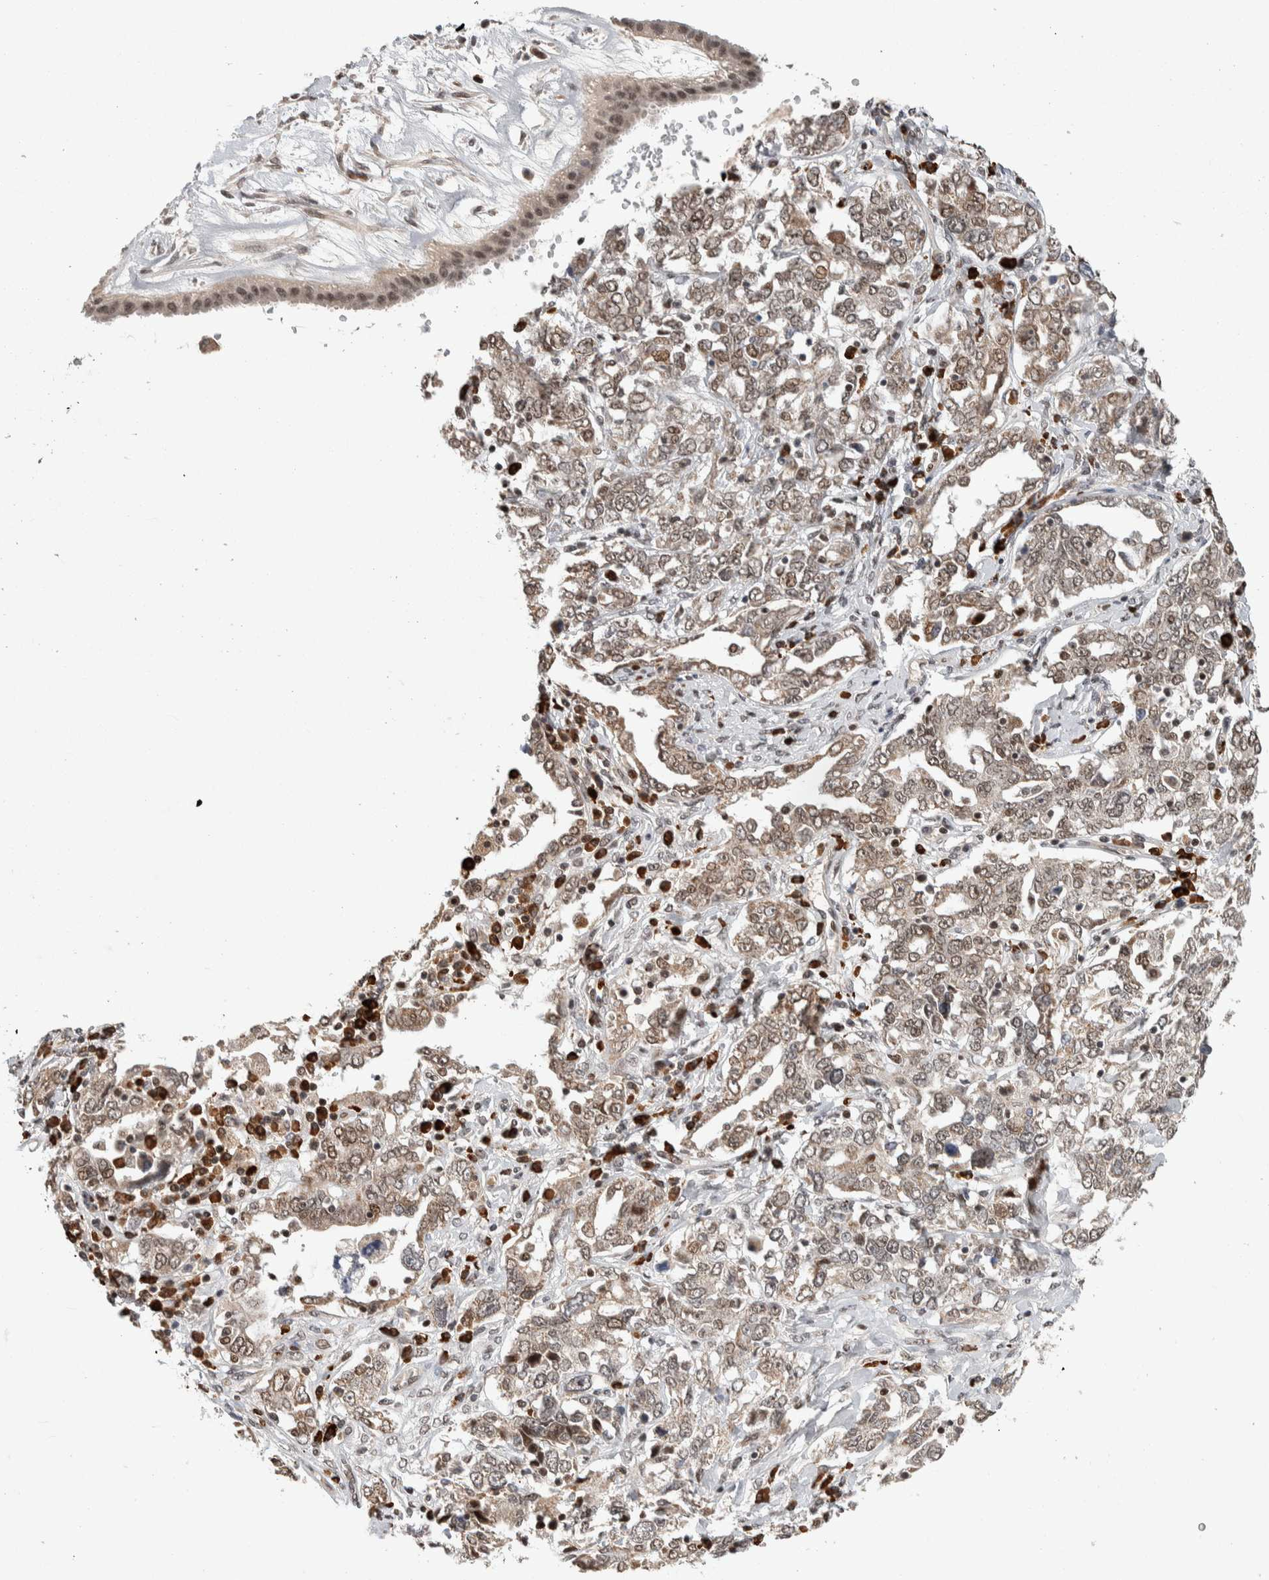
{"staining": {"intensity": "weak", "quantity": ">75%", "location": "nuclear"}, "tissue": "ovarian cancer", "cell_type": "Tumor cells", "image_type": "cancer", "snomed": [{"axis": "morphology", "description": "Cystadenocarcinoma, mucinous, NOS"}, {"axis": "topography", "description": "Ovary"}], "caption": "A micrograph of human ovarian cancer (mucinous cystadenocarcinoma) stained for a protein shows weak nuclear brown staining in tumor cells.", "gene": "ZNF592", "patient": {"sex": "female", "age": 73}}